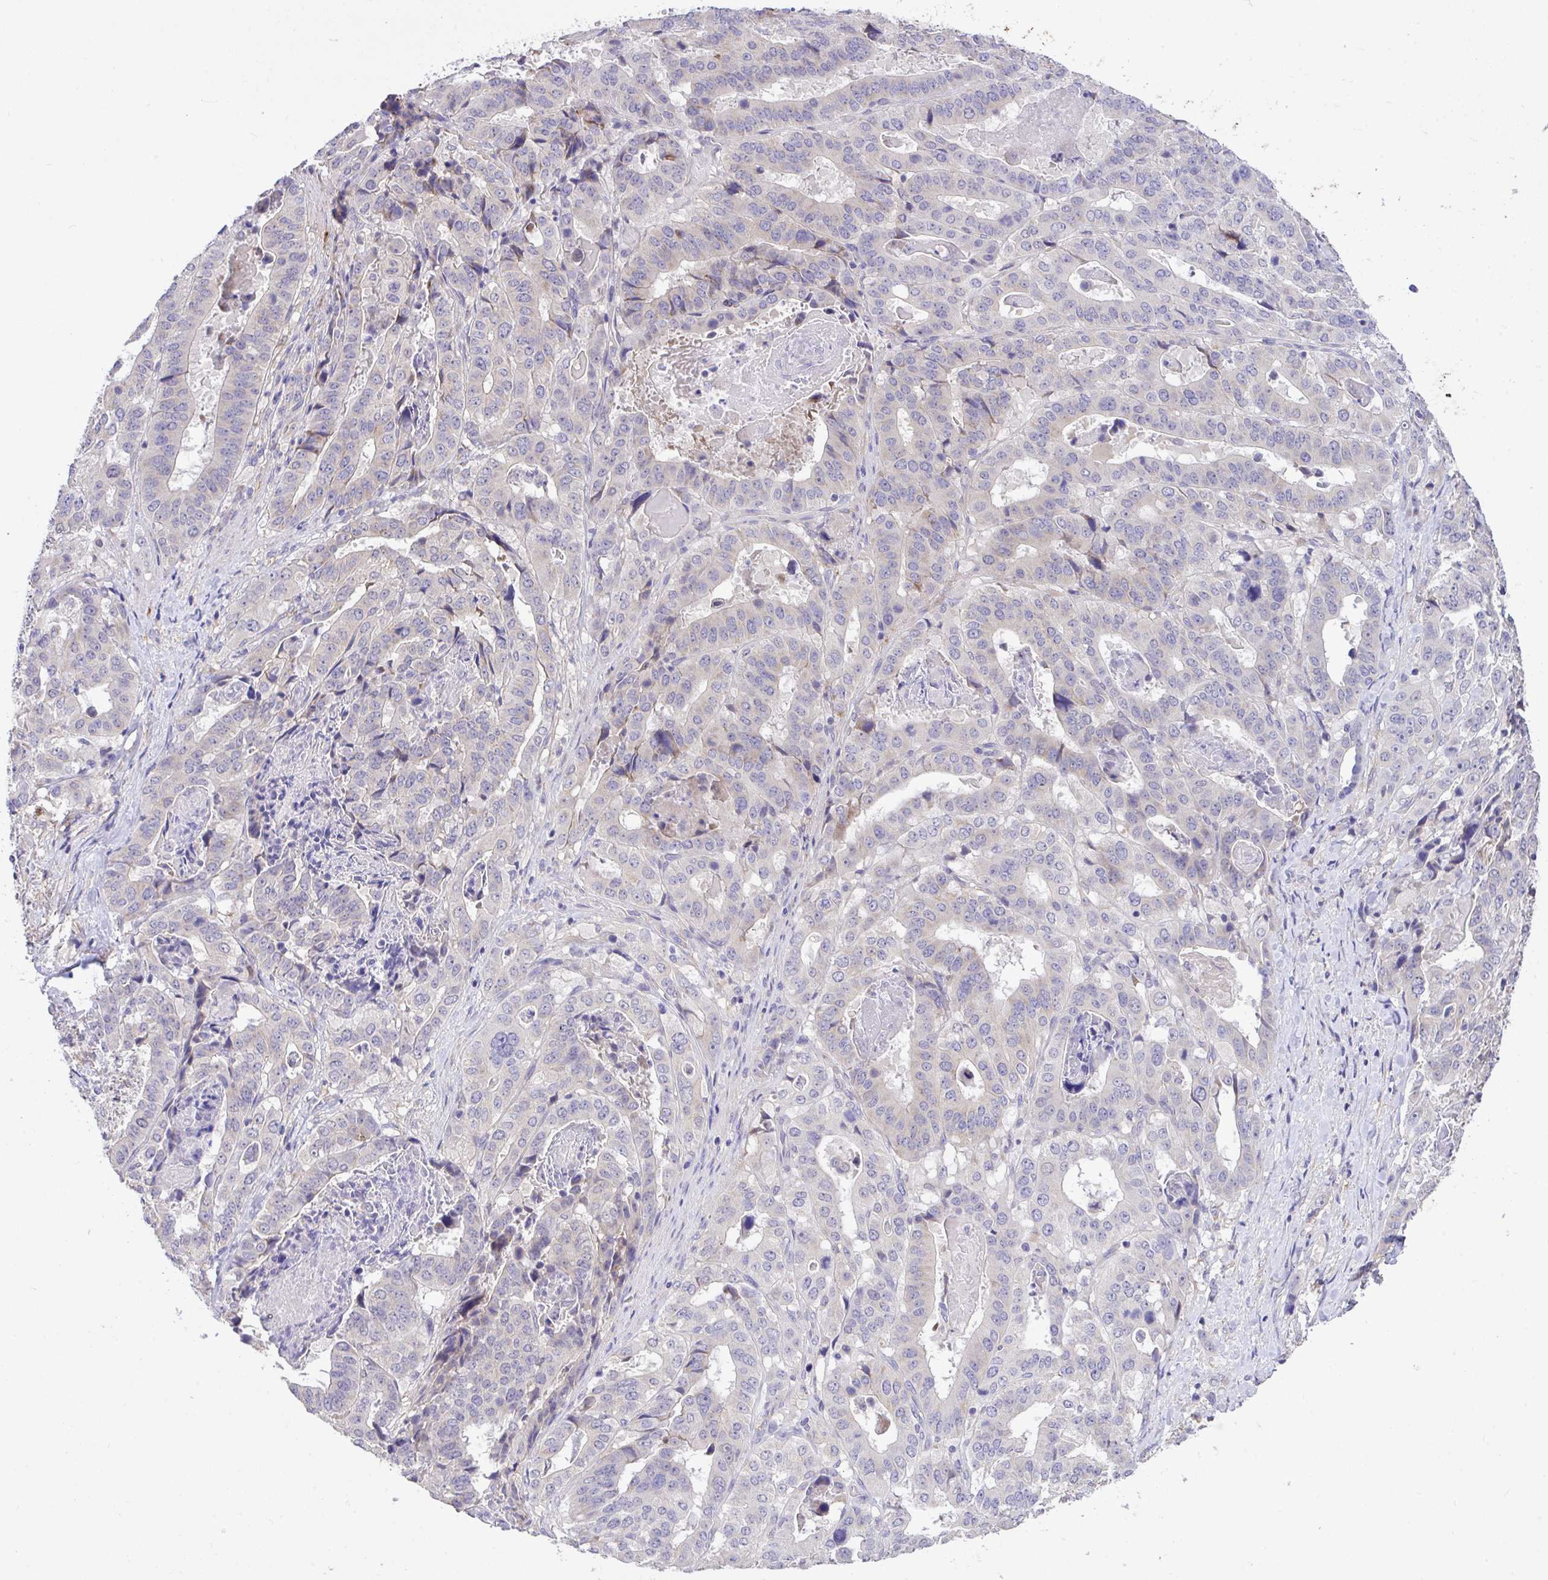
{"staining": {"intensity": "weak", "quantity": "<25%", "location": "cytoplasmic/membranous"}, "tissue": "stomach cancer", "cell_type": "Tumor cells", "image_type": "cancer", "snomed": [{"axis": "morphology", "description": "Adenocarcinoma, NOS"}, {"axis": "topography", "description": "Stomach"}], "caption": "Tumor cells show no significant protein expression in stomach adenocarcinoma.", "gene": "MPC2", "patient": {"sex": "male", "age": 48}}